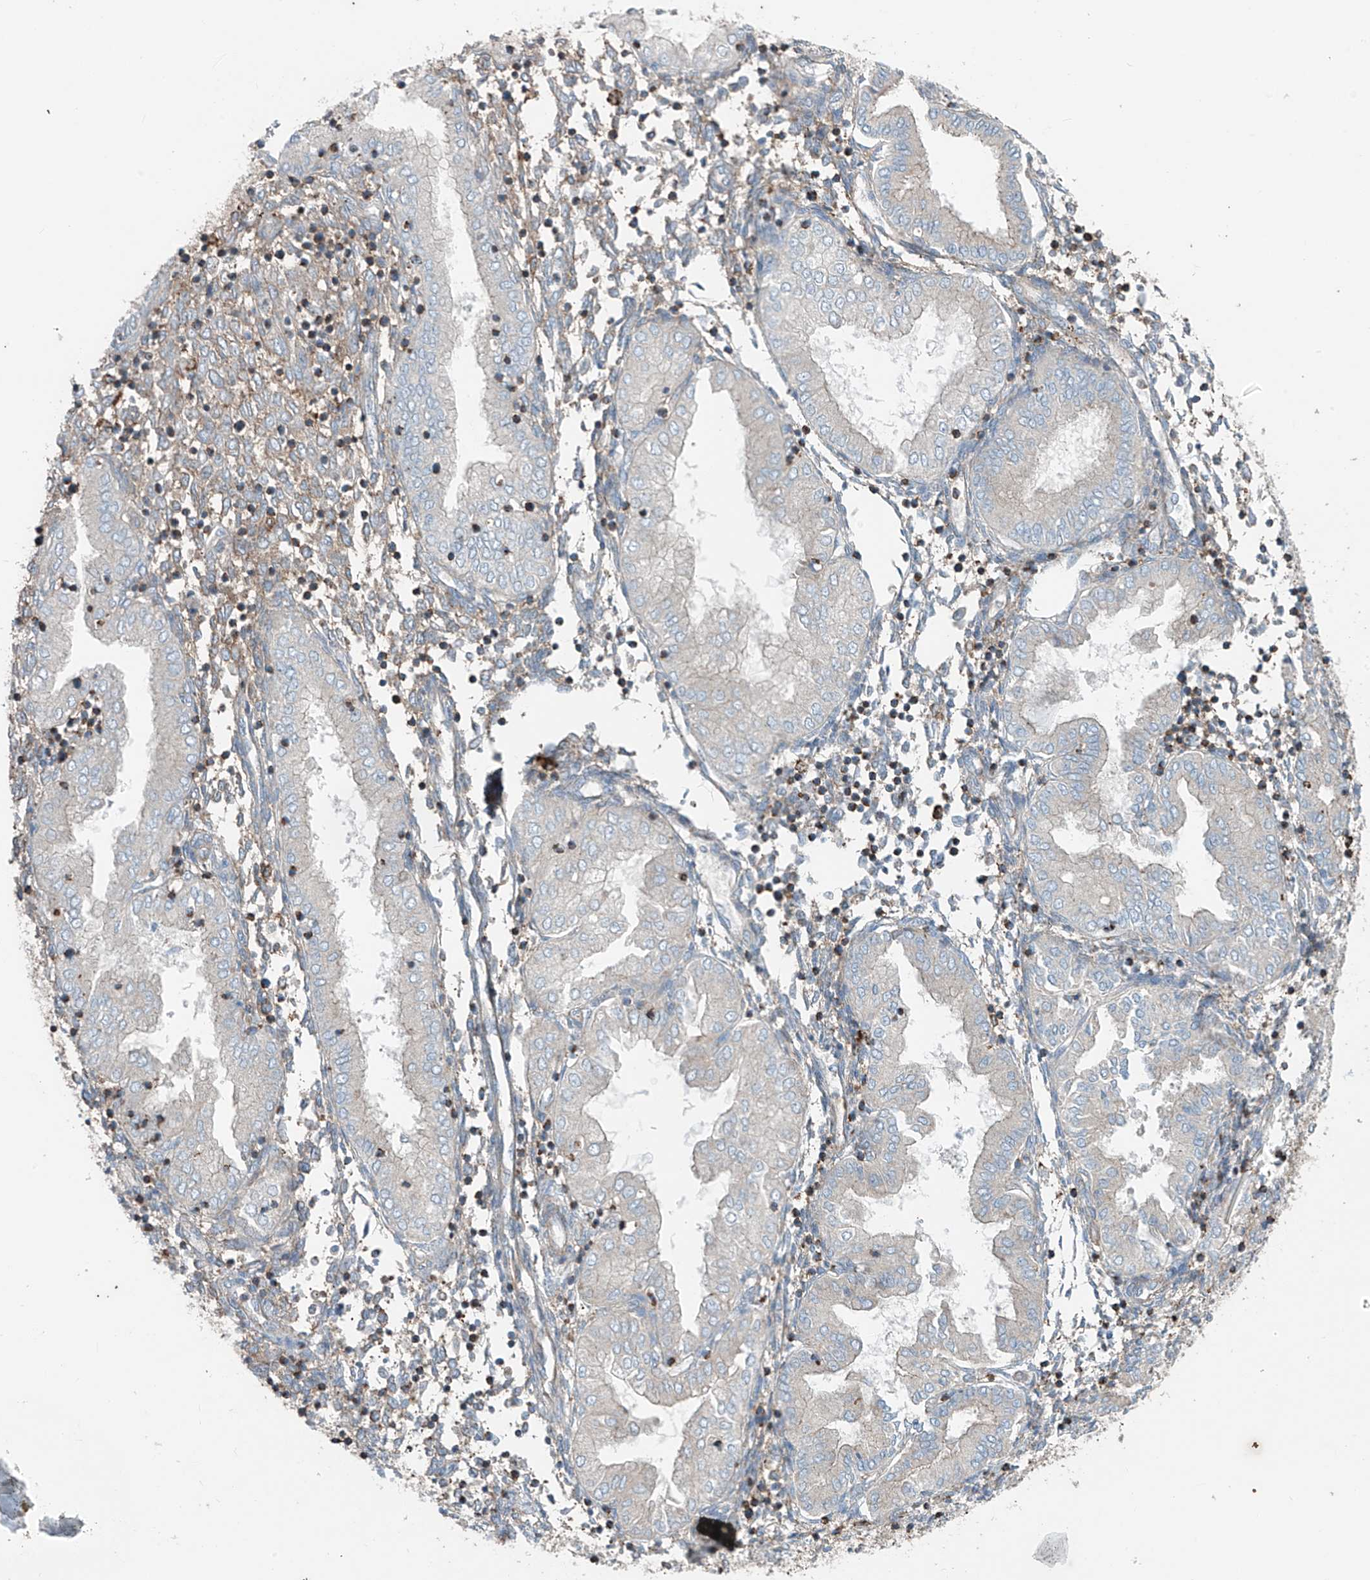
{"staining": {"intensity": "weak", "quantity": "<25%", "location": "cytoplasmic/membranous"}, "tissue": "endometrium", "cell_type": "Cells in endometrial stroma", "image_type": "normal", "snomed": [{"axis": "morphology", "description": "Normal tissue, NOS"}, {"axis": "topography", "description": "Endometrium"}], "caption": "The photomicrograph reveals no significant expression in cells in endometrial stroma of endometrium.", "gene": "SLC1A5", "patient": {"sex": "female", "age": 53}}